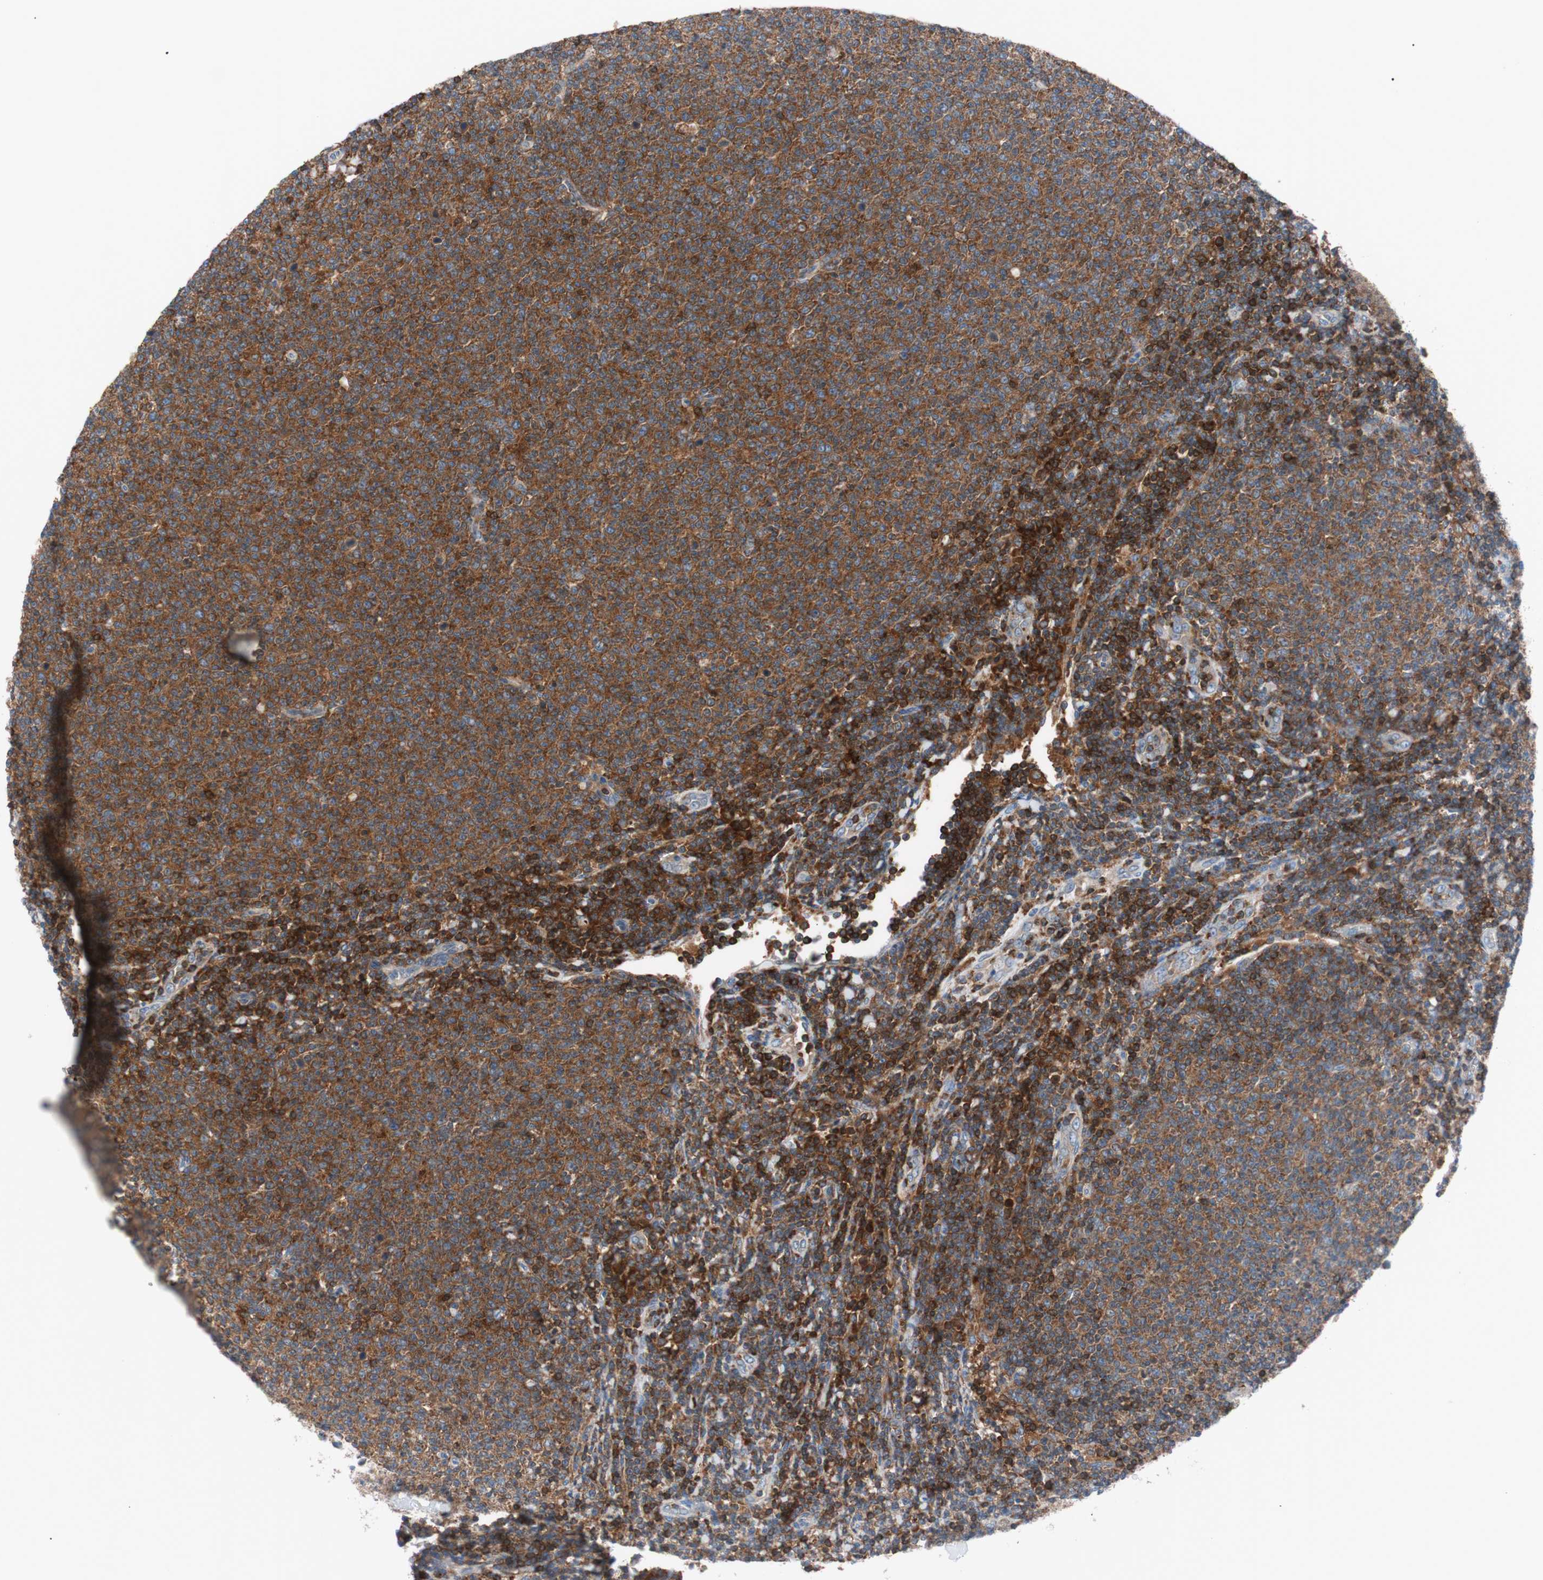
{"staining": {"intensity": "strong", "quantity": ">75%", "location": "cytoplasmic/membranous"}, "tissue": "lymphoma", "cell_type": "Tumor cells", "image_type": "cancer", "snomed": [{"axis": "morphology", "description": "Malignant lymphoma, non-Hodgkin's type, Low grade"}, {"axis": "topography", "description": "Lymph node"}], "caption": "The micrograph exhibits staining of low-grade malignant lymphoma, non-Hodgkin's type, revealing strong cytoplasmic/membranous protein expression (brown color) within tumor cells. The protein is stained brown, and the nuclei are stained in blue (DAB (3,3'-diaminobenzidine) IHC with brightfield microscopy, high magnification).", "gene": "PIK3R1", "patient": {"sex": "male", "age": 66}}